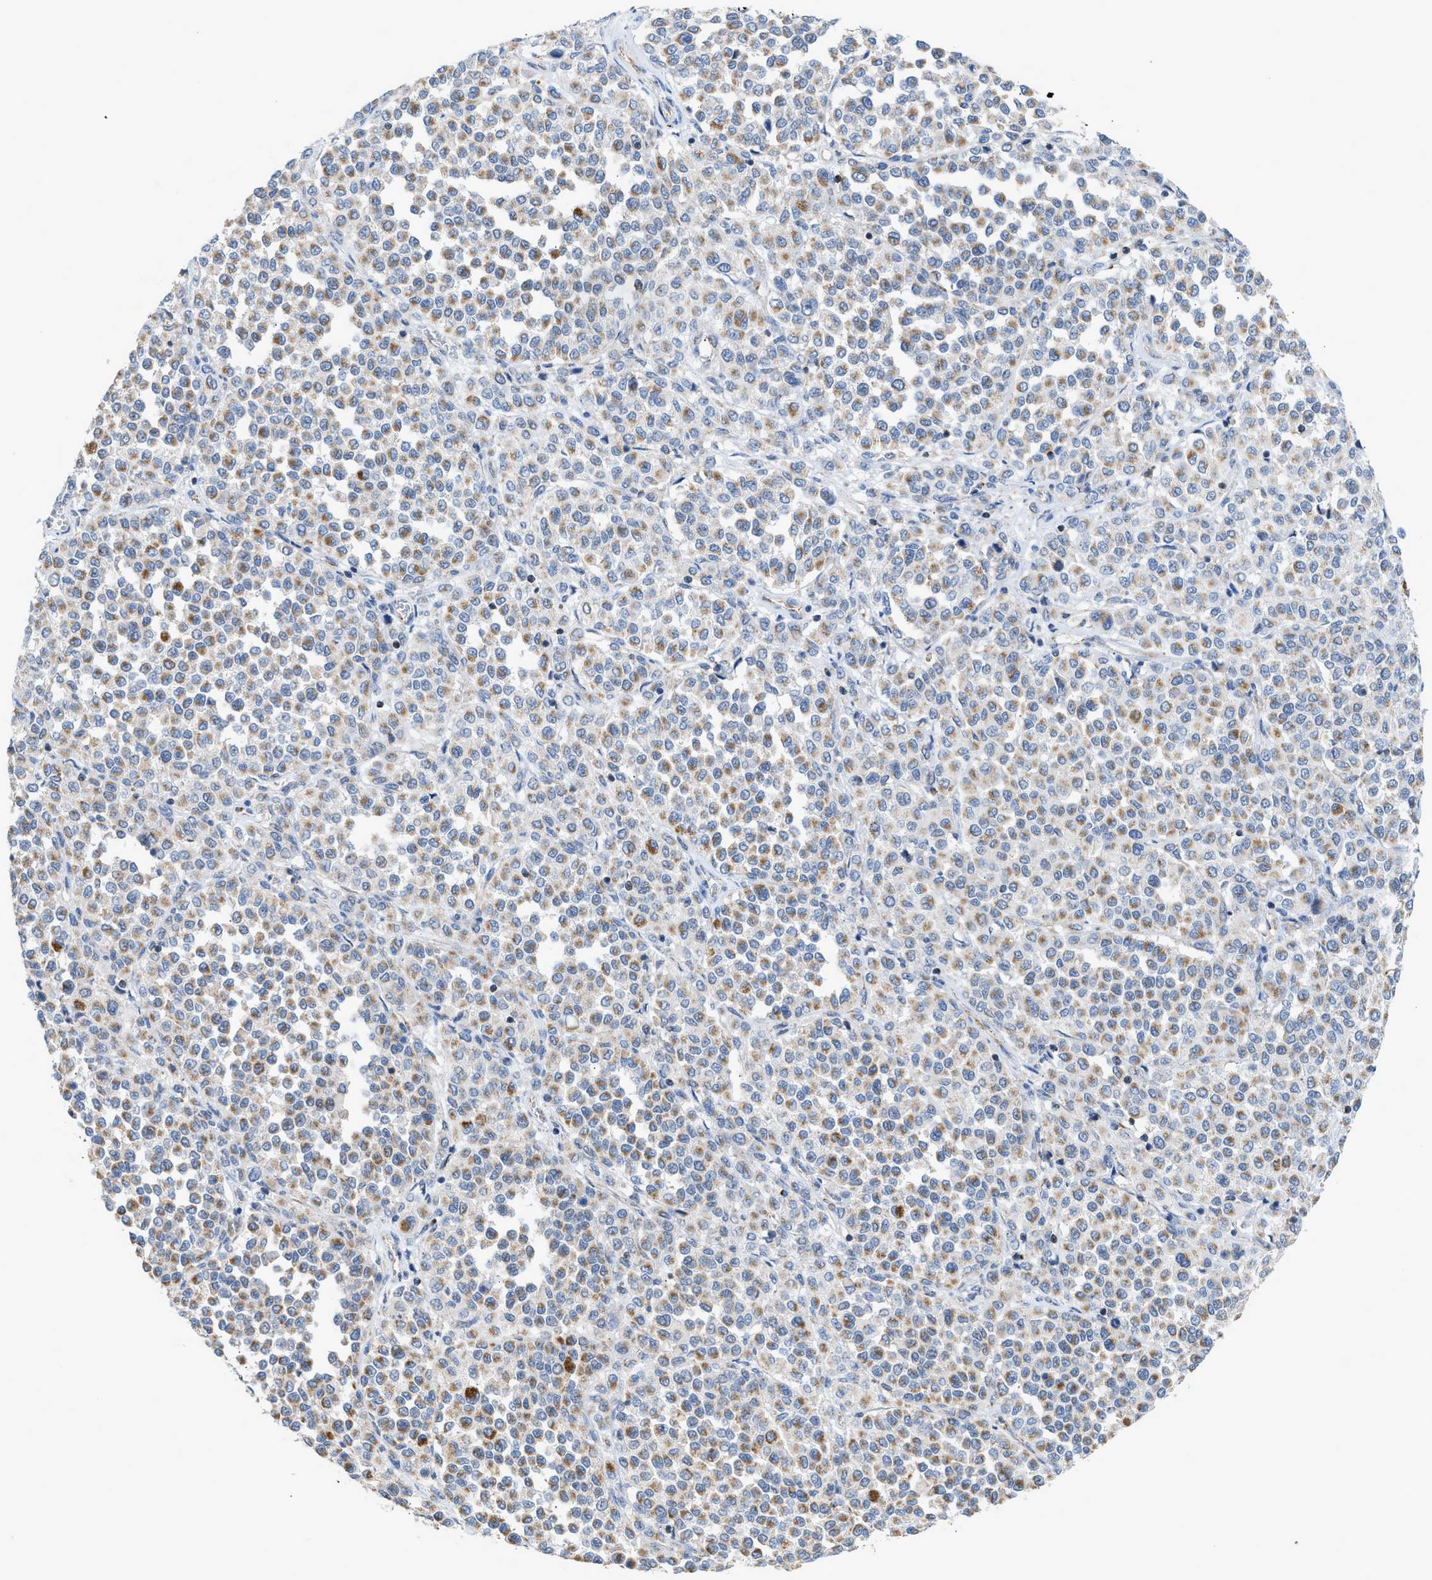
{"staining": {"intensity": "weak", "quantity": ">75%", "location": "cytoplasmic/membranous"}, "tissue": "melanoma", "cell_type": "Tumor cells", "image_type": "cancer", "snomed": [{"axis": "morphology", "description": "Malignant melanoma, Metastatic site"}, {"axis": "topography", "description": "Pancreas"}], "caption": "Human malignant melanoma (metastatic site) stained for a protein (brown) exhibits weak cytoplasmic/membranous positive positivity in approximately >75% of tumor cells.", "gene": "GOT2", "patient": {"sex": "female", "age": 30}}